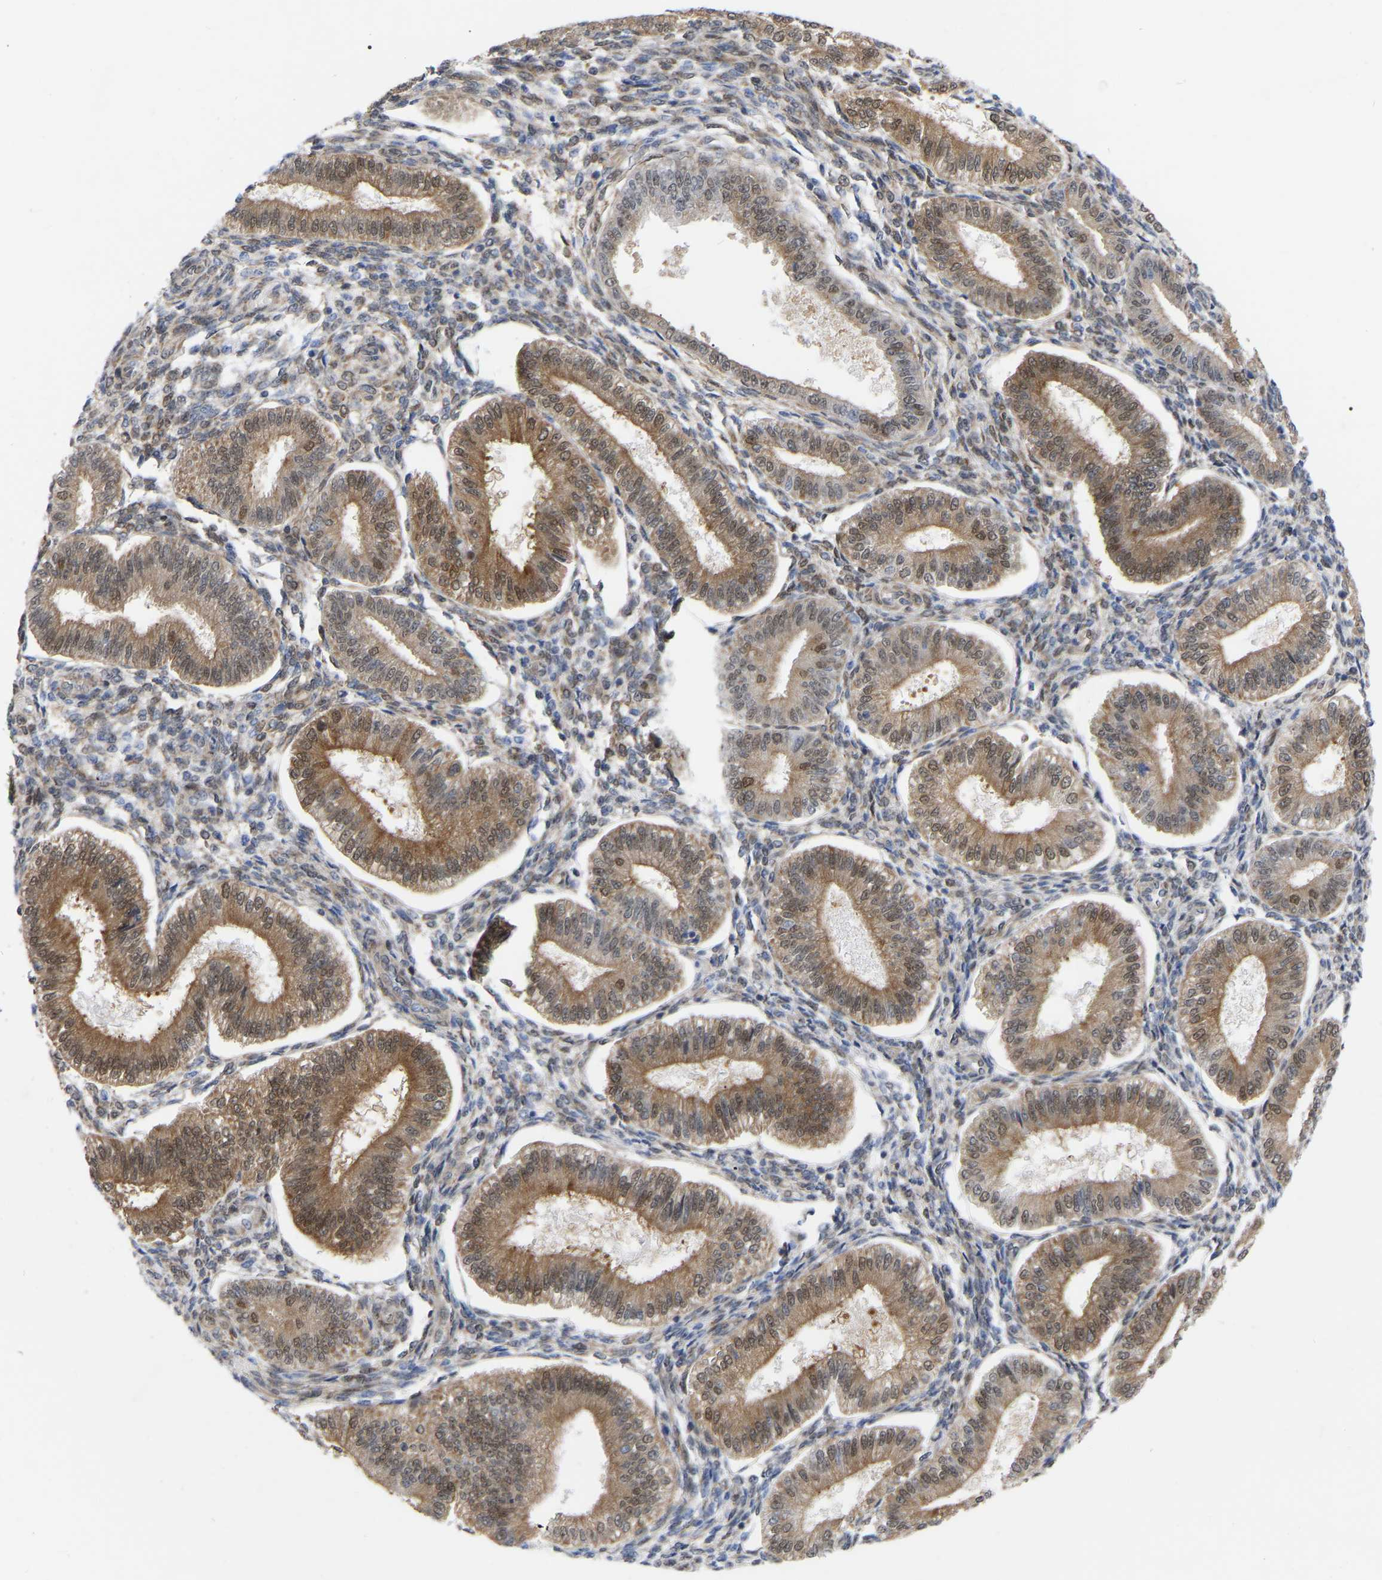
{"staining": {"intensity": "weak", "quantity": ">75%", "location": "cytoplasmic/membranous"}, "tissue": "endometrium", "cell_type": "Cells in endometrial stroma", "image_type": "normal", "snomed": [{"axis": "morphology", "description": "Normal tissue, NOS"}, {"axis": "topography", "description": "Endometrium"}], "caption": "Endometrium stained with a brown dye demonstrates weak cytoplasmic/membranous positive positivity in about >75% of cells in endometrial stroma.", "gene": "UBE4B", "patient": {"sex": "female", "age": 39}}